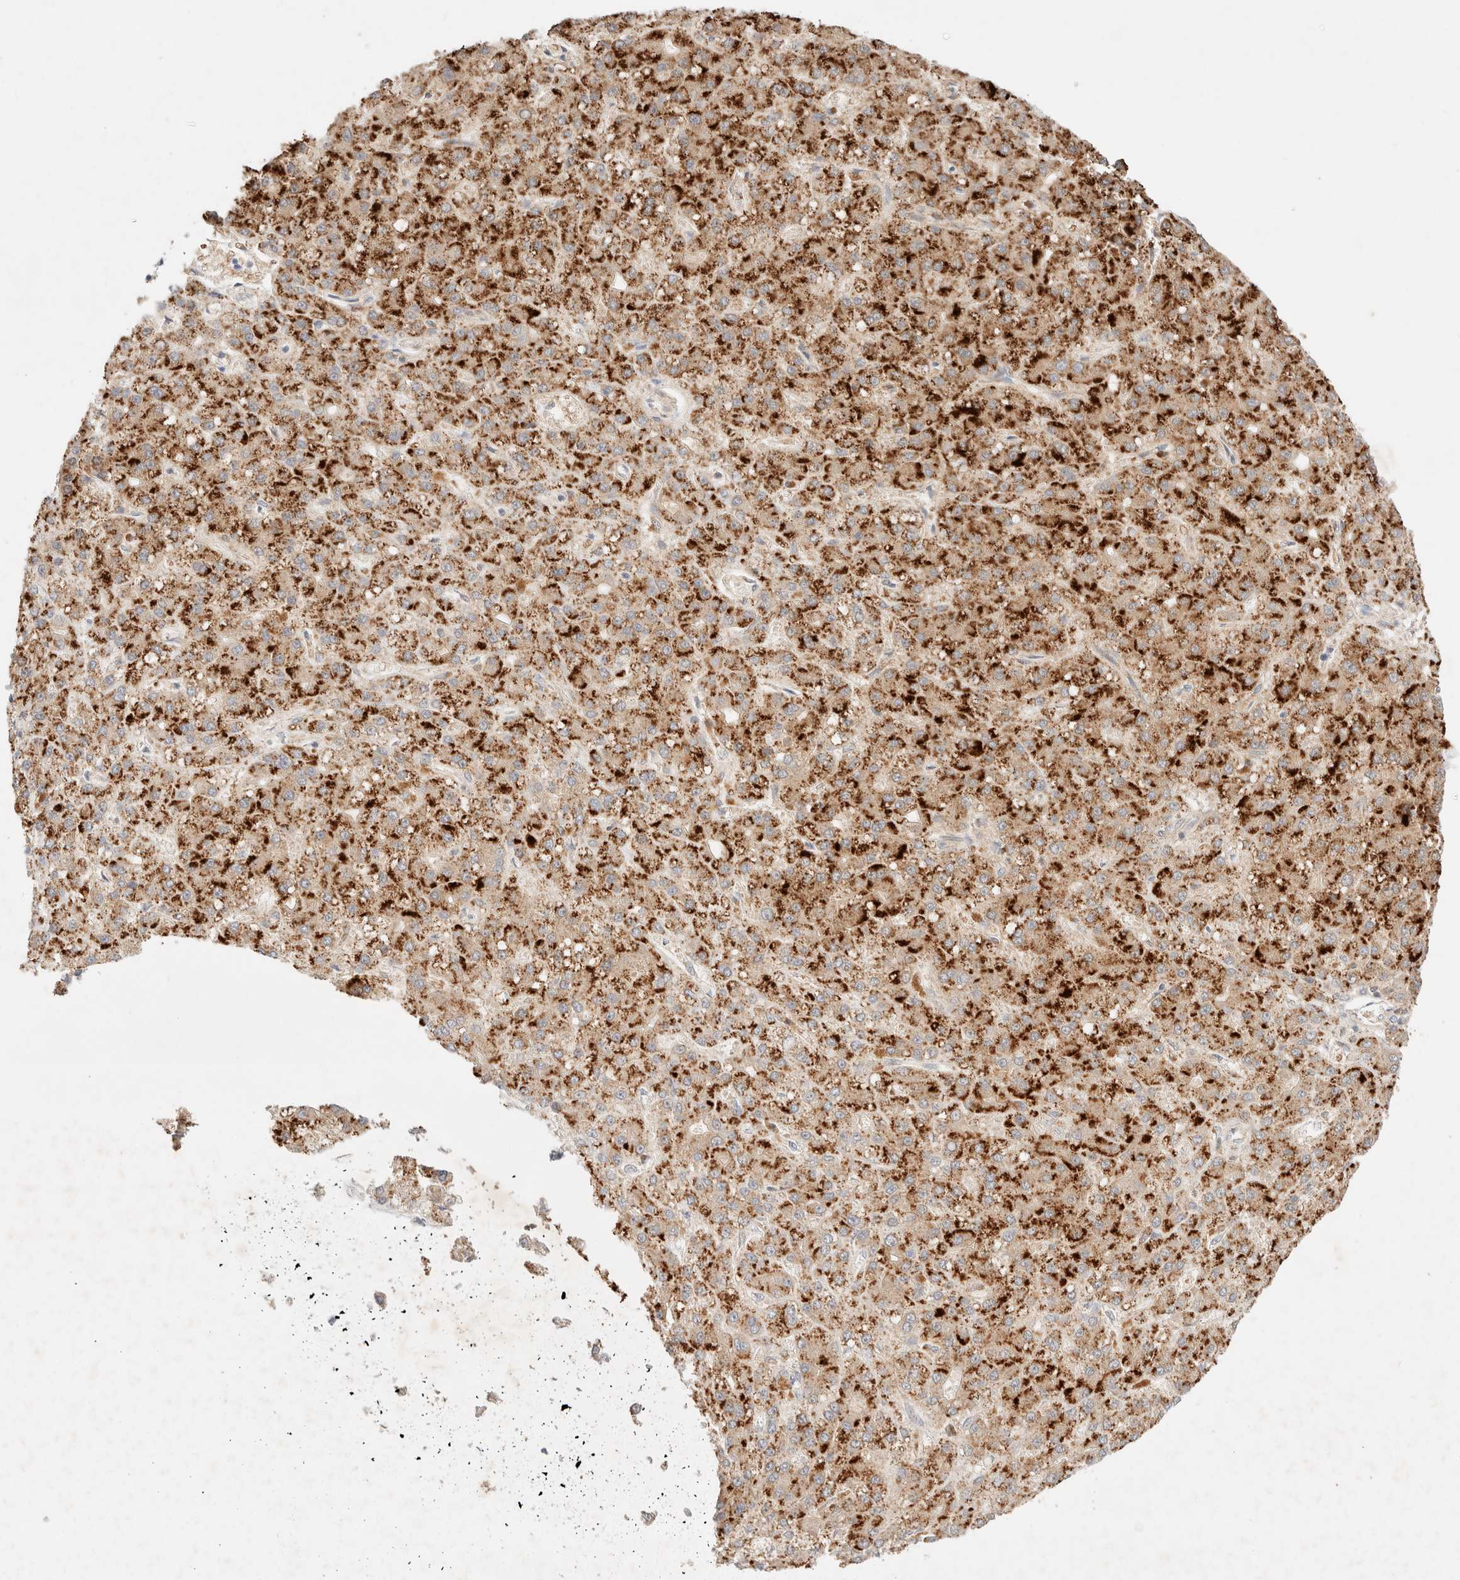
{"staining": {"intensity": "strong", "quantity": ">75%", "location": "cytoplasmic/membranous"}, "tissue": "liver cancer", "cell_type": "Tumor cells", "image_type": "cancer", "snomed": [{"axis": "morphology", "description": "Carcinoma, Hepatocellular, NOS"}, {"axis": "topography", "description": "Liver"}], "caption": "An immunohistochemistry image of neoplastic tissue is shown. Protein staining in brown shows strong cytoplasmic/membranous positivity in liver cancer within tumor cells.", "gene": "SGSM2", "patient": {"sex": "male", "age": 67}}